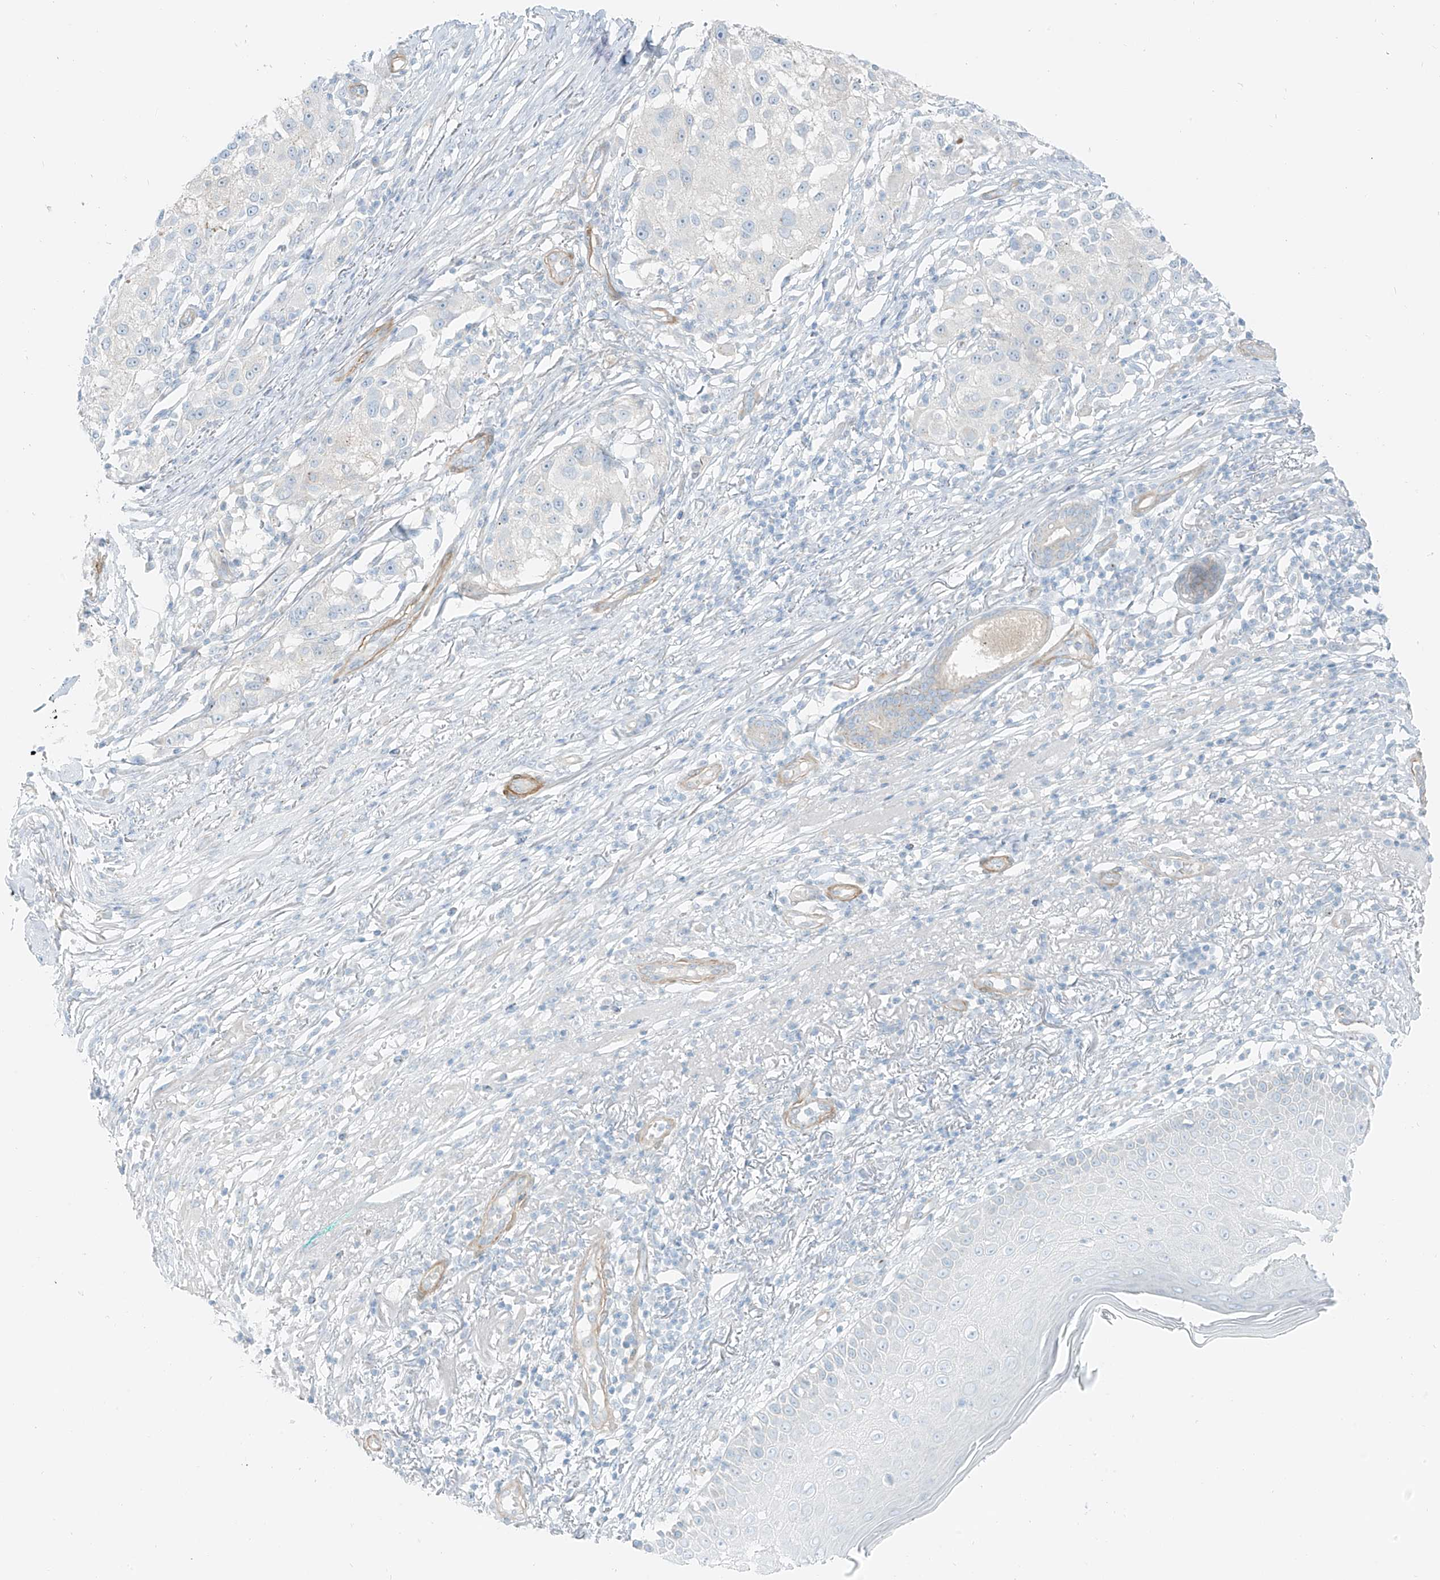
{"staining": {"intensity": "negative", "quantity": "none", "location": "none"}, "tissue": "melanoma", "cell_type": "Tumor cells", "image_type": "cancer", "snomed": [{"axis": "morphology", "description": "Necrosis, NOS"}, {"axis": "morphology", "description": "Malignant melanoma, NOS"}, {"axis": "topography", "description": "Skin"}], "caption": "Melanoma was stained to show a protein in brown. There is no significant staining in tumor cells.", "gene": "SMCP", "patient": {"sex": "female", "age": 87}}